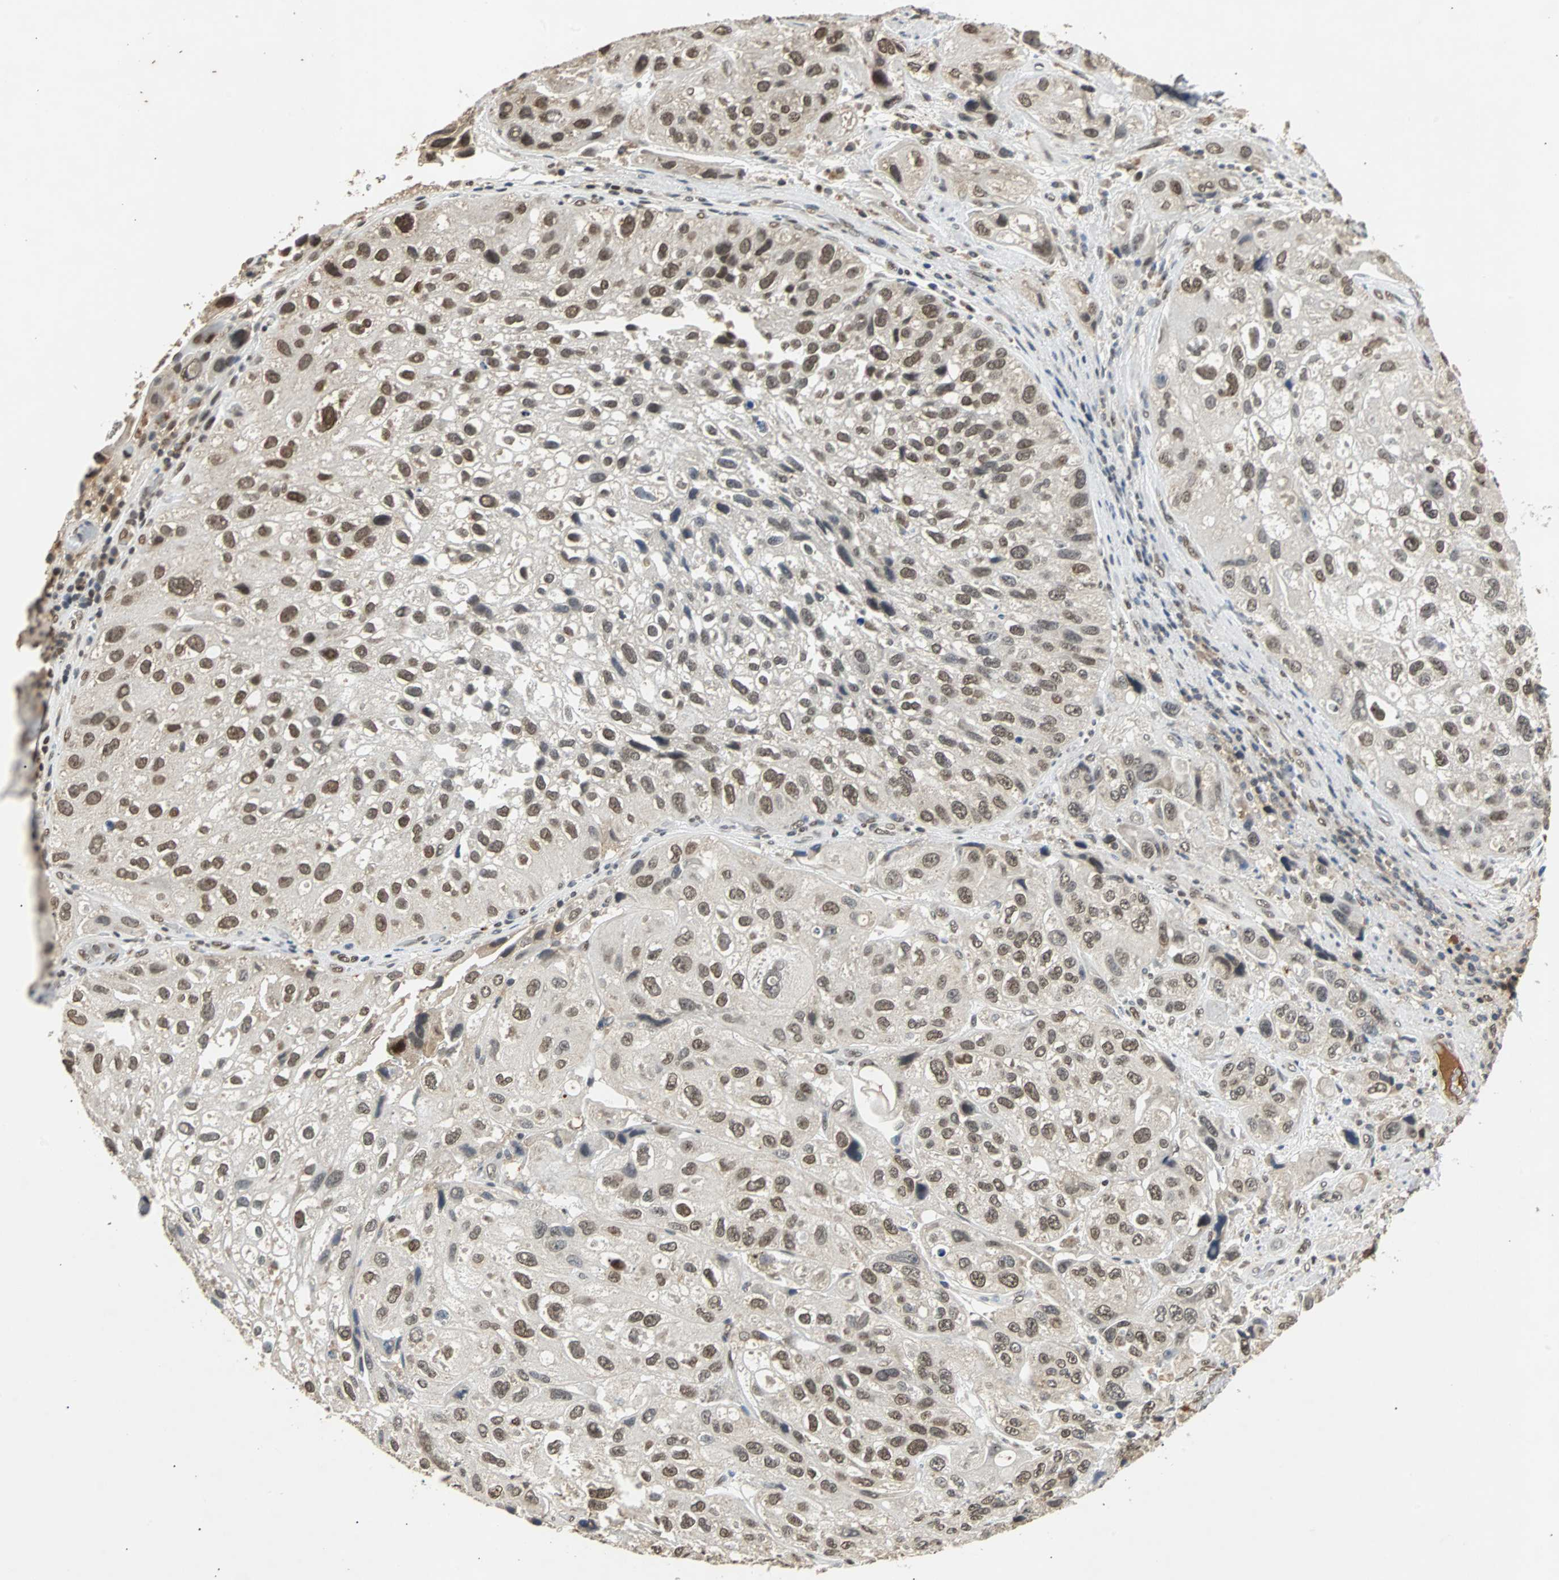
{"staining": {"intensity": "moderate", "quantity": ">75%", "location": "nuclear"}, "tissue": "urothelial cancer", "cell_type": "Tumor cells", "image_type": "cancer", "snomed": [{"axis": "morphology", "description": "Urothelial carcinoma, High grade"}, {"axis": "topography", "description": "Urinary bladder"}], "caption": "Protein staining exhibits moderate nuclear staining in about >75% of tumor cells in urothelial cancer.", "gene": "PHC1", "patient": {"sex": "female", "age": 64}}